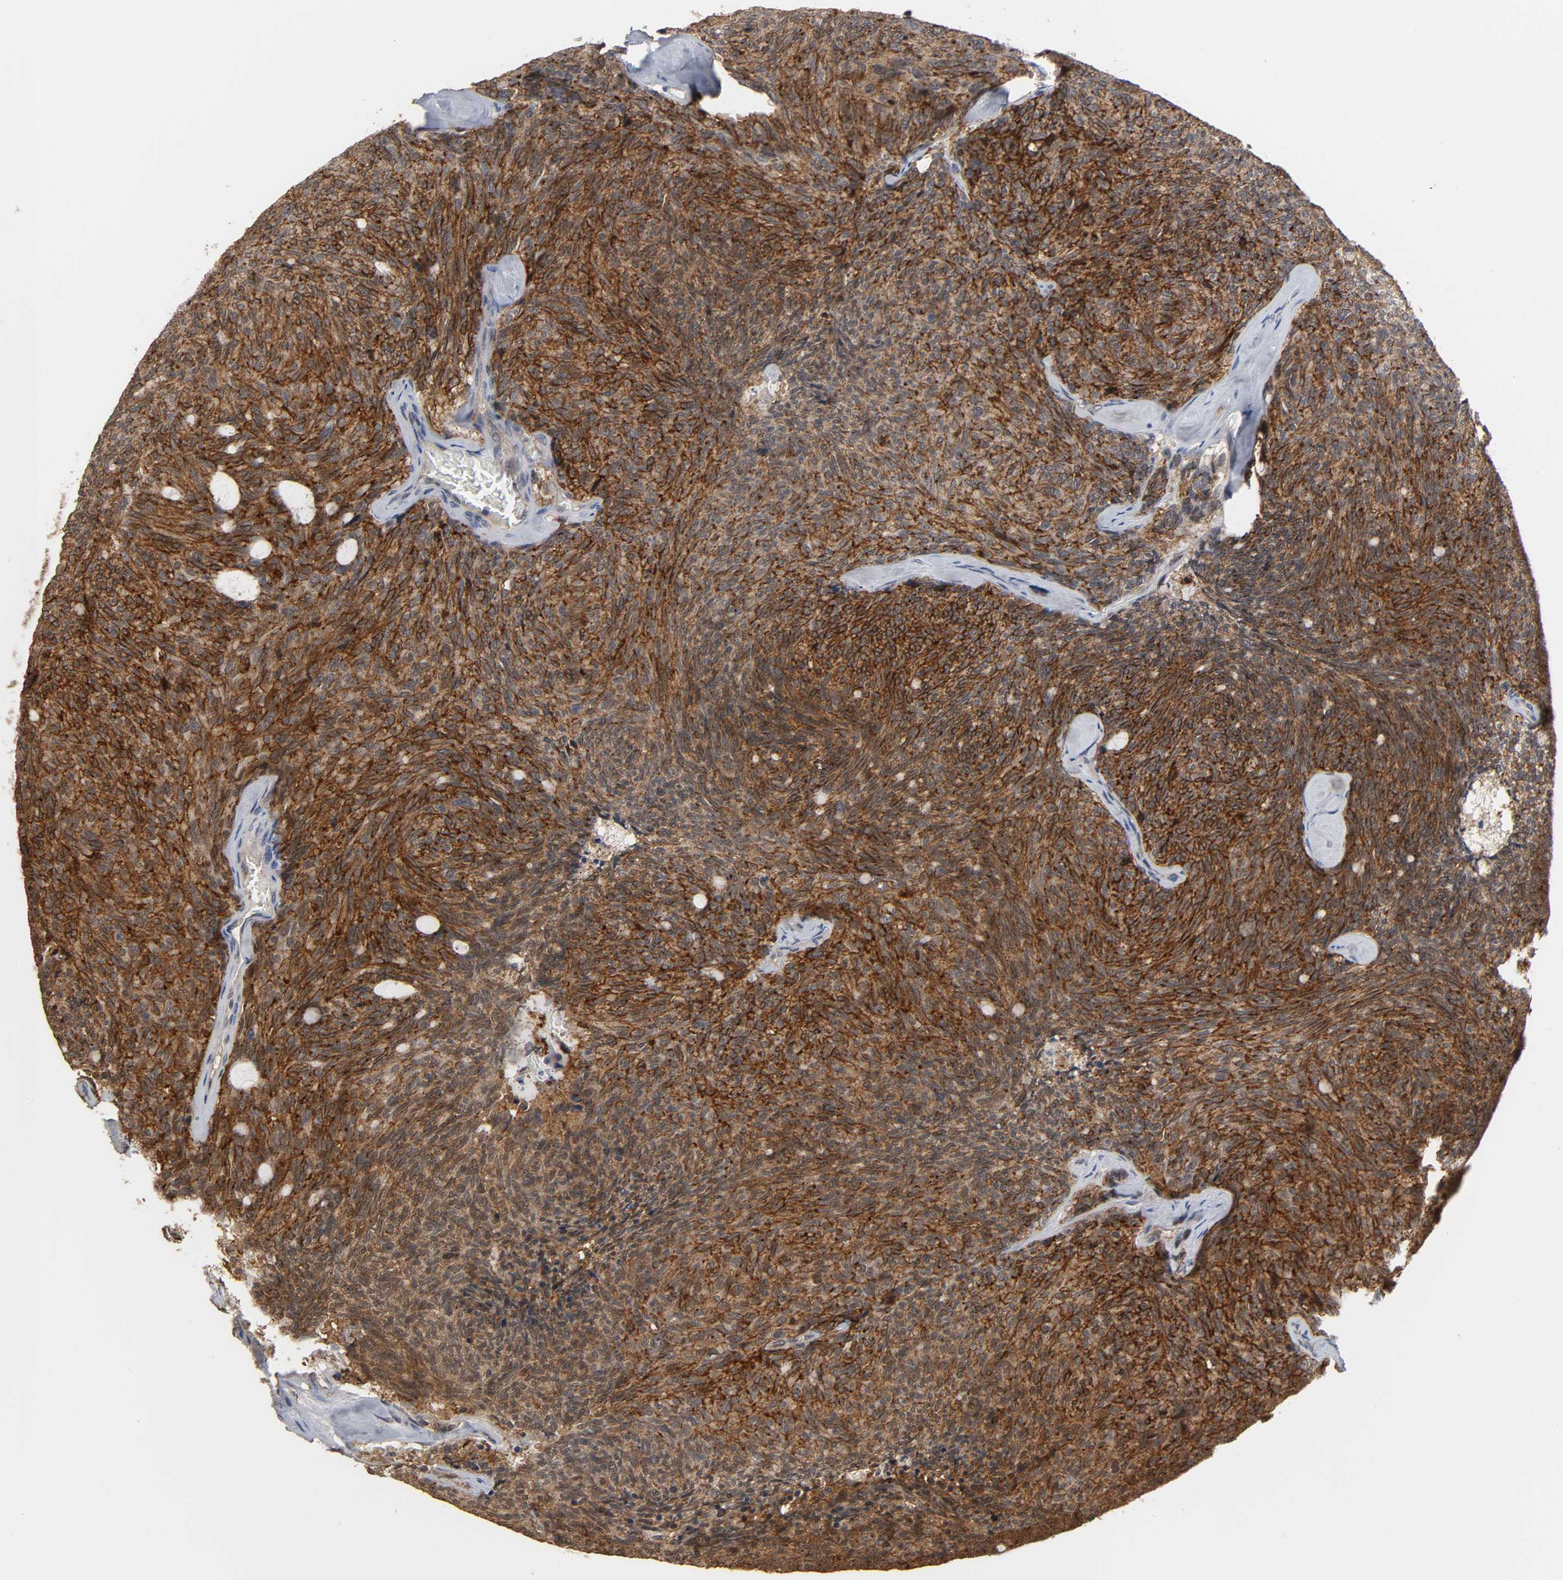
{"staining": {"intensity": "strong", "quantity": ">75%", "location": "cytoplasmic/membranous"}, "tissue": "carcinoid", "cell_type": "Tumor cells", "image_type": "cancer", "snomed": [{"axis": "morphology", "description": "Carcinoid, malignant, NOS"}, {"axis": "topography", "description": "Pancreas"}], "caption": "IHC (DAB (3,3'-diaminobenzidine)) staining of malignant carcinoid exhibits strong cytoplasmic/membranous protein staining in approximately >75% of tumor cells.", "gene": "HTR1E", "patient": {"sex": "female", "age": 54}}